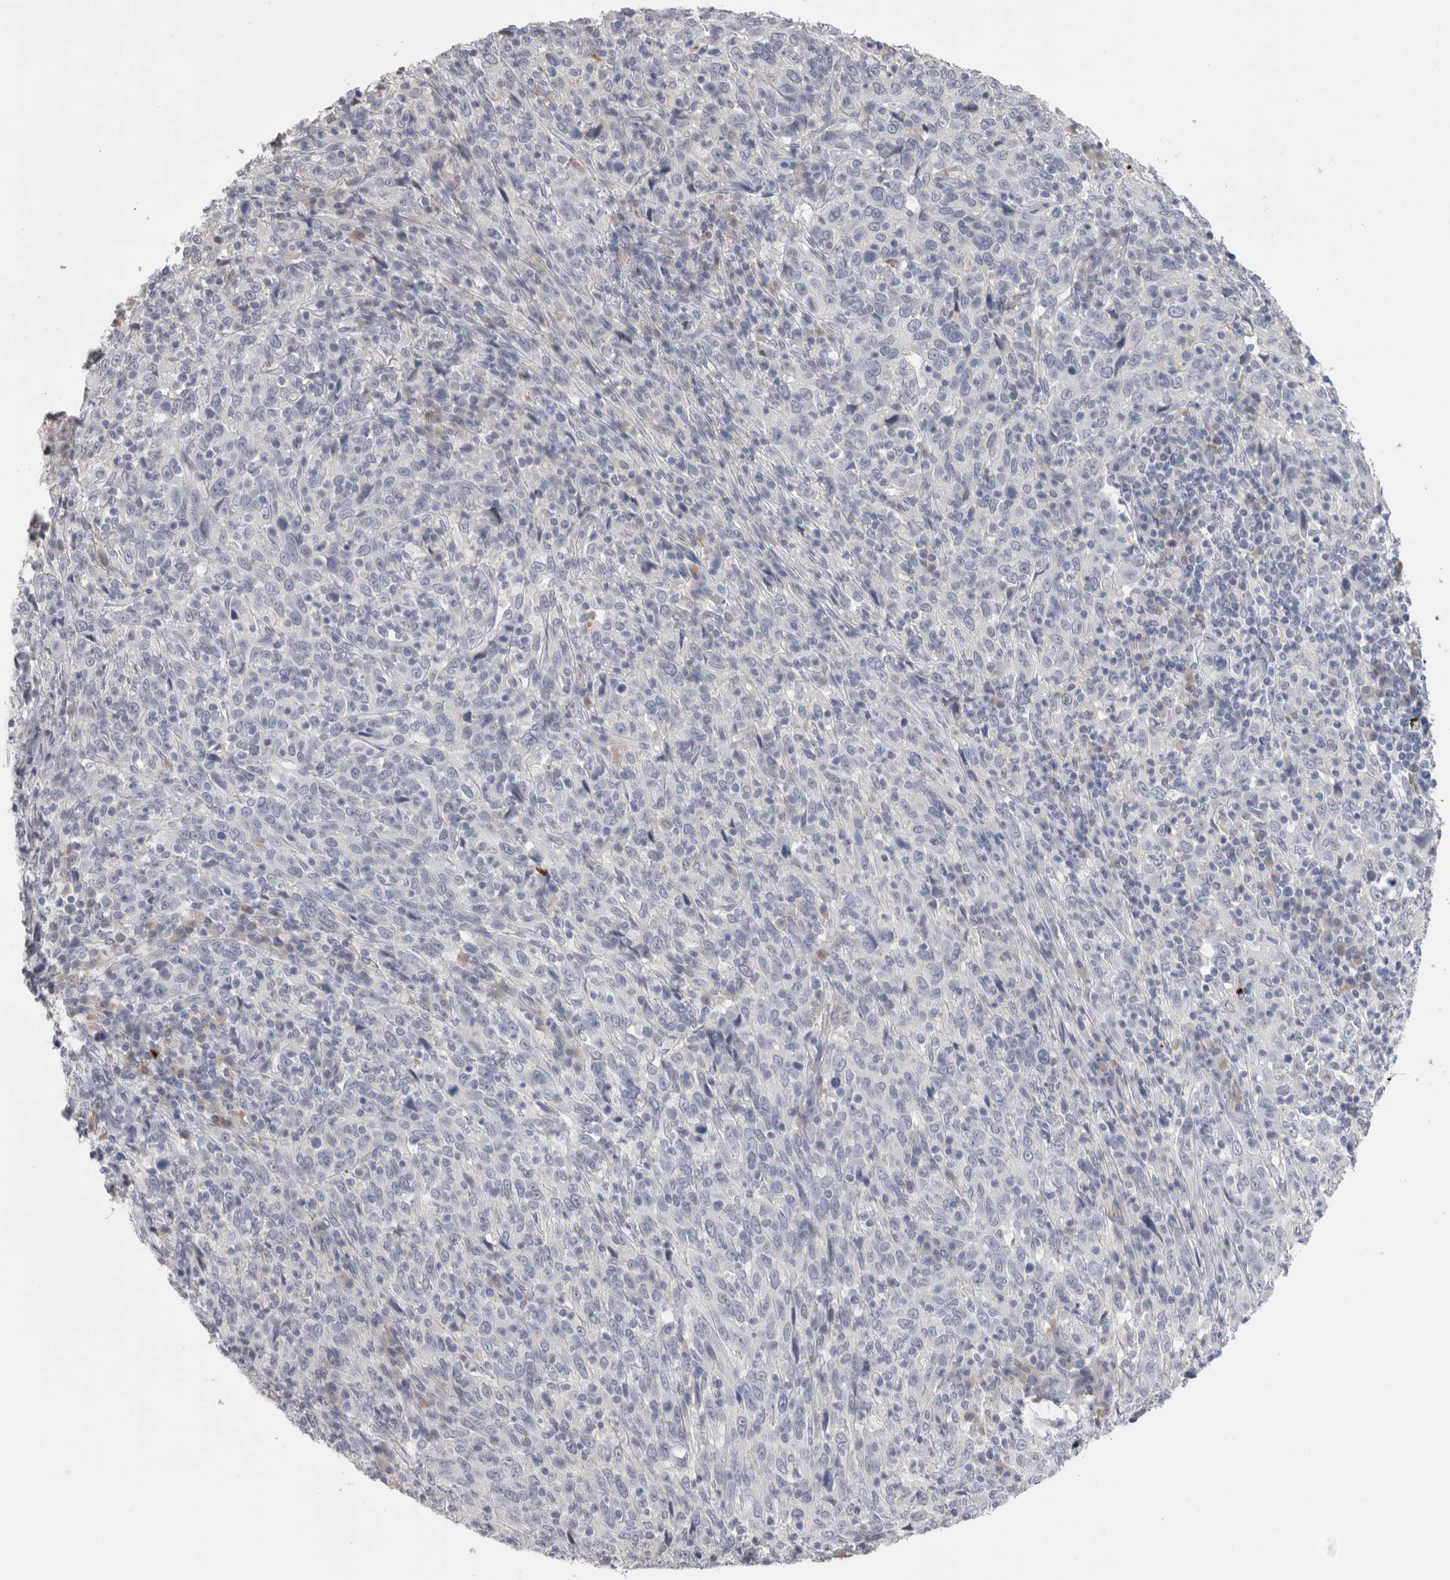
{"staining": {"intensity": "negative", "quantity": "none", "location": "none"}, "tissue": "cervical cancer", "cell_type": "Tumor cells", "image_type": "cancer", "snomed": [{"axis": "morphology", "description": "Squamous cell carcinoma, NOS"}, {"axis": "topography", "description": "Cervix"}], "caption": "Image shows no significant protein positivity in tumor cells of squamous cell carcinoma (cervical). (DAB IHC with hematoxylin counter stain).", "gene": "FABP4", "patient": {"sex": "female", "age": 46}}